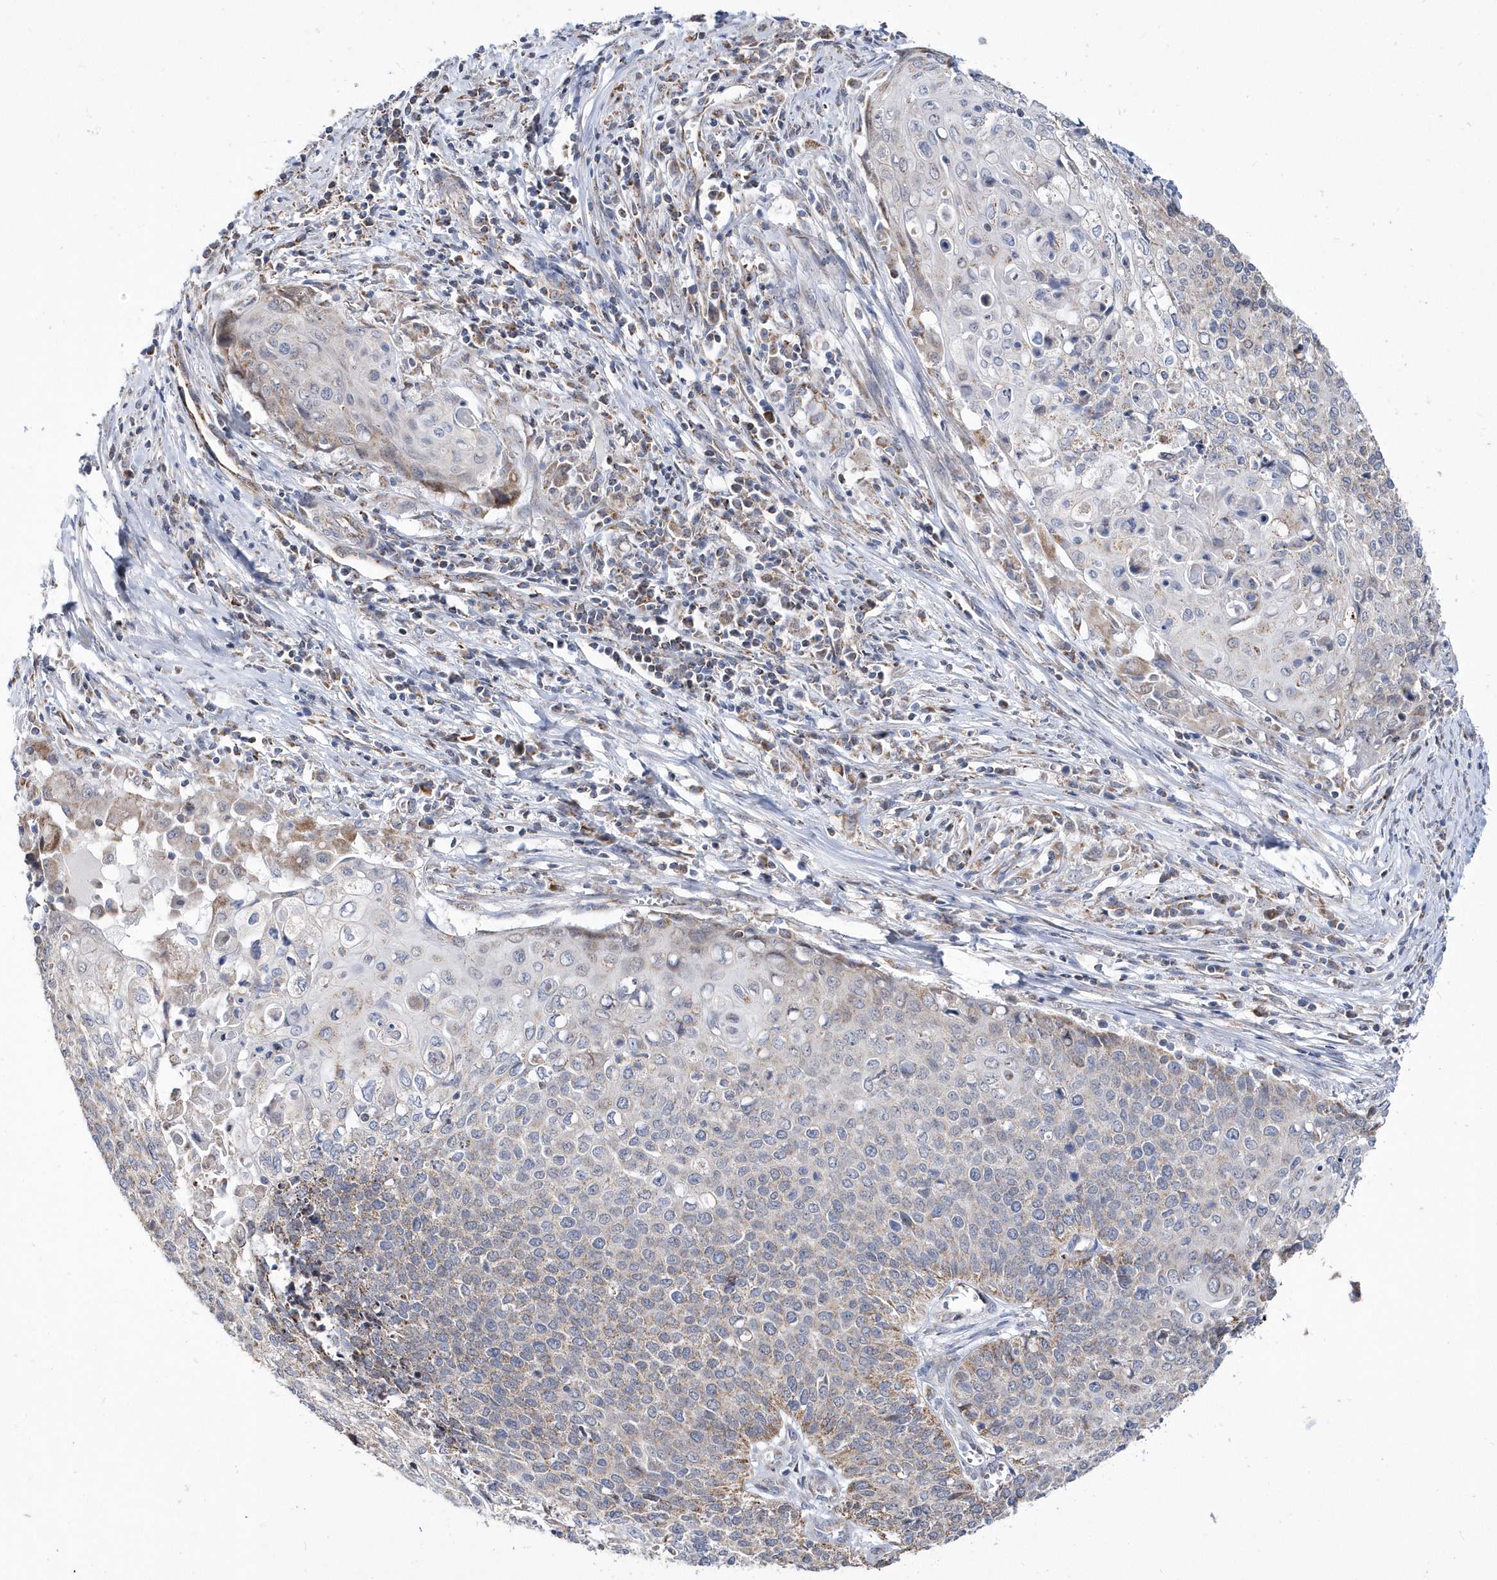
{"staining": {"intensity": "weak", "quantity": "<25%", "location": "cytoplasmic/membranous"}, "tissue": "cervical cancer", "cell_type": "Tumor cells", "image_type": "cancer", "snomed": [{"axis": "morphology", "description": "Squamous cell carcinoma, NOS"}, {"axis": "topography", "description": "Cervix"}], "caption": "Tumor cells show no significant protein positivity in squamous cell carcinoma (cervical).", "gene": "SPATA5", "patient": {"sex": "female", "age": 39}}